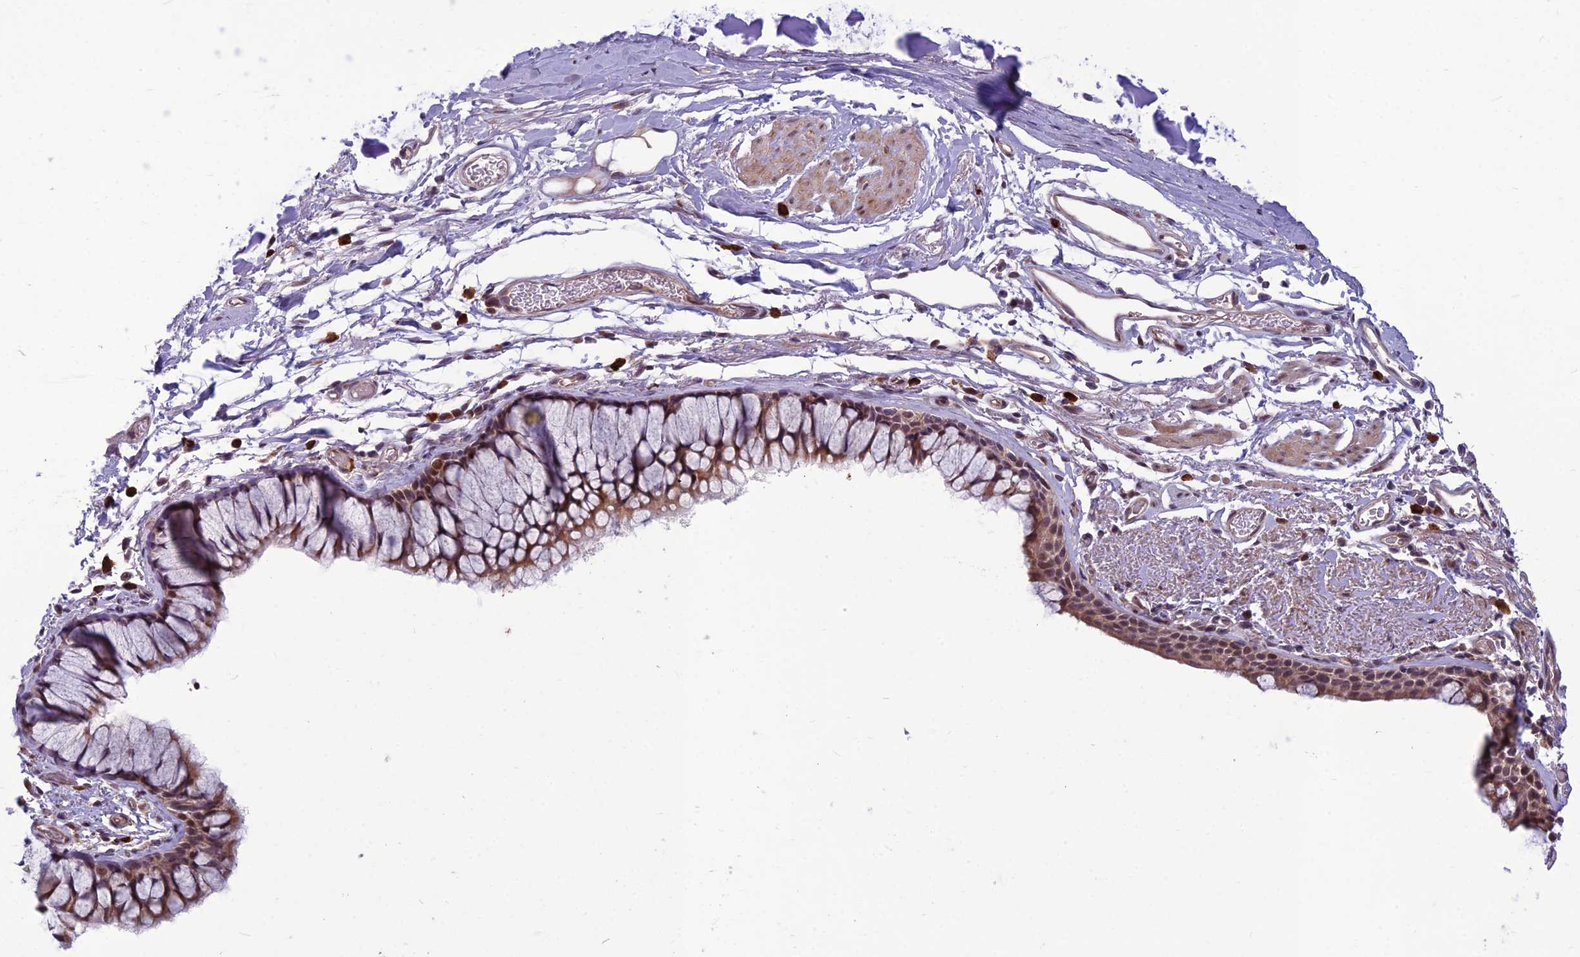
{"staining": {"intensity": "weak", "quantity": ">75%", "location": "cytoplasmic/membranous,nuclear"}, "tissue": "bronchus", "cell_type": "Respiratory epithelial cells", "image_type": "normal", "snomed": [{"axis": "morphology", "description": "Normal tissue, NOS"}, {"axis": "topography", "description": "Bronchus"}], "caption": "About >75% of respiratory epithelial cells in normal human bronchus display weak cytoplasmic/membranous,nuclear protein positivity as visualized by brown immunohistochemical staining.", "gene": "FBRS", "patient": {"sex": "male", "age": 65}}